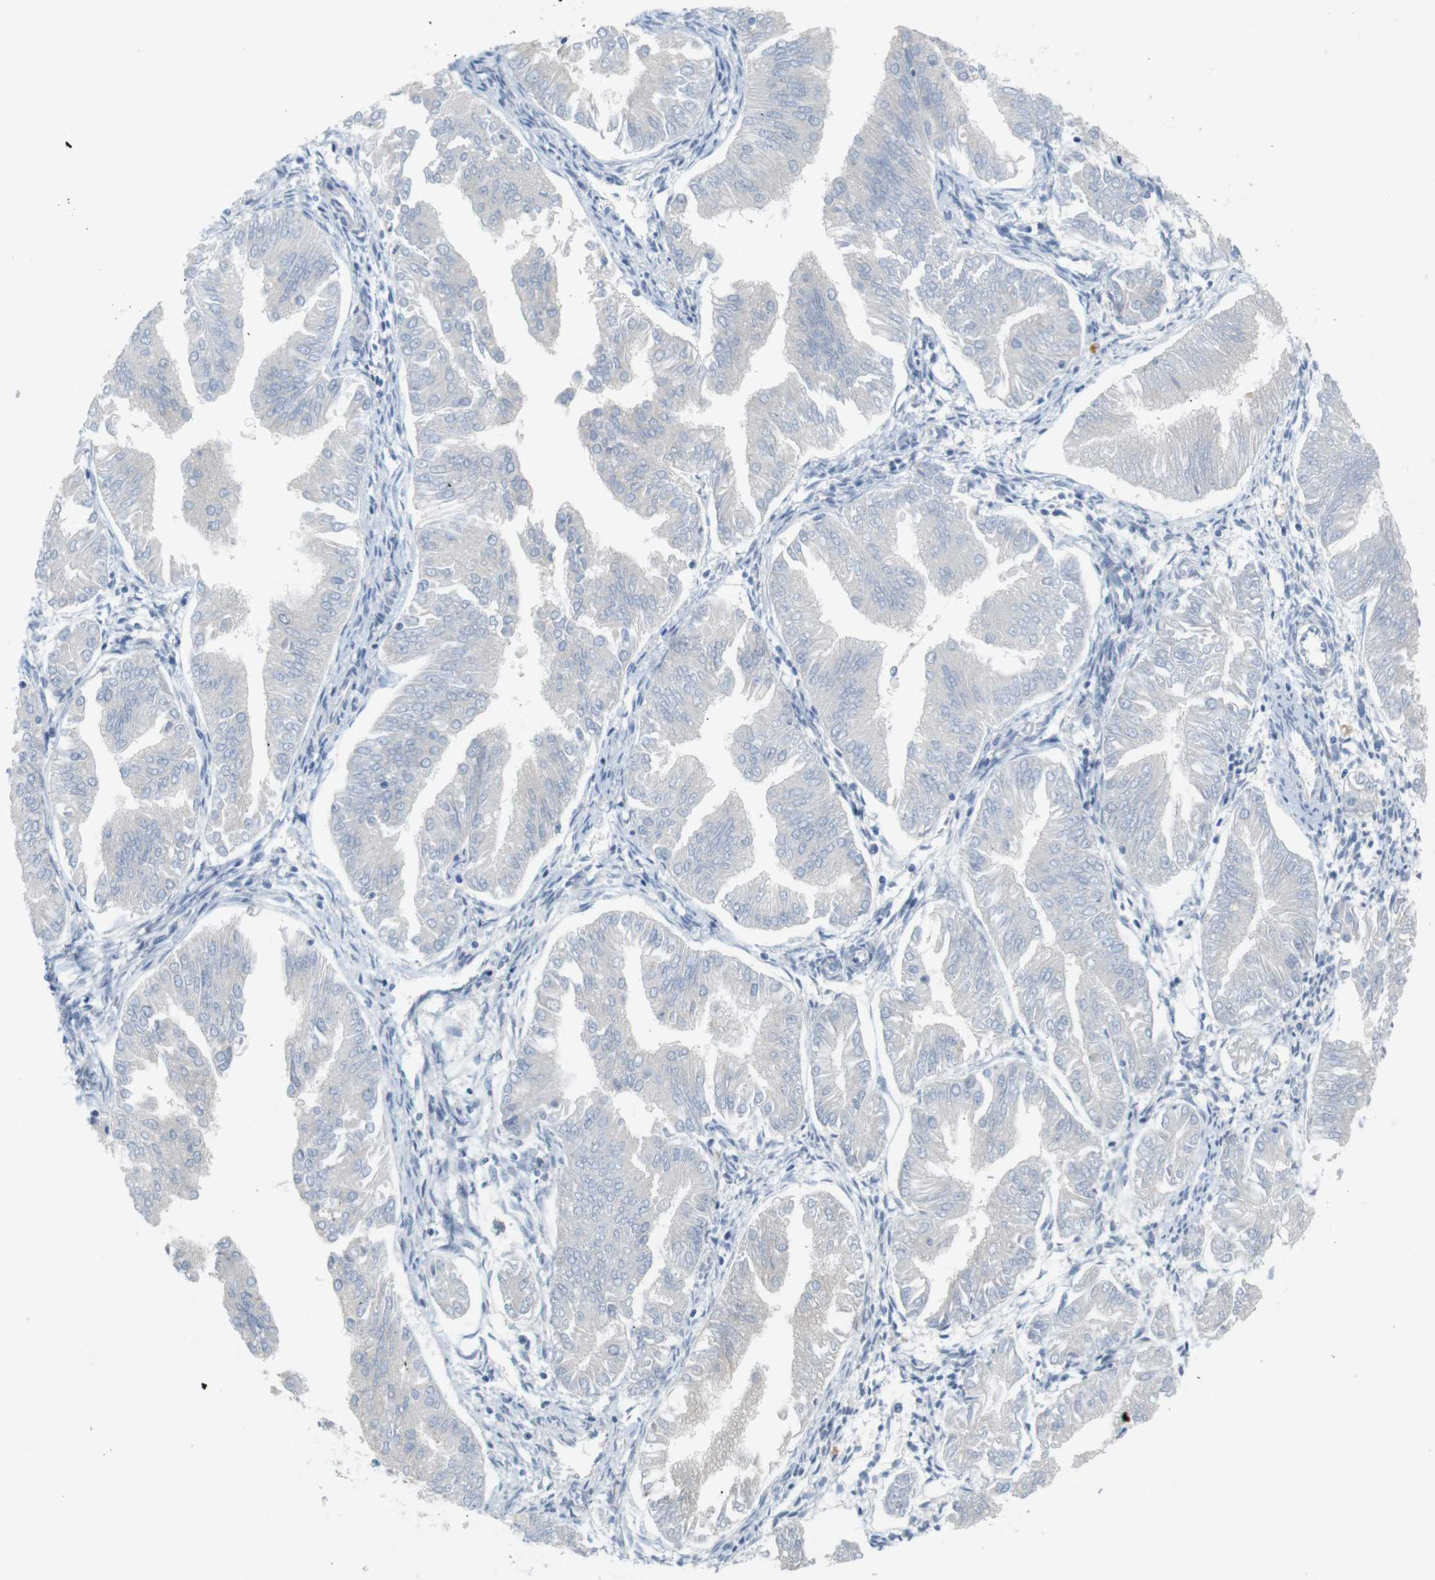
{"staining": {"intensity": "negative", "quantity": "none", "location": "none"}, "tissue": "endometrial cancer", "cell_type": "Tumor cells", "image_type": "cancer", "snomed": [{"axis": "morphology", "description": "Adenocarcinoma, NOS"}, {"axis": "topography", "description": "Endometrium"}], "caption": "Endometrial cancer stained for a protein using immunohistochemistry (IHC) shows no positivity tumor cells.", "gene": "LRRK2", "patient": {"sex": "female", "age": 53}}